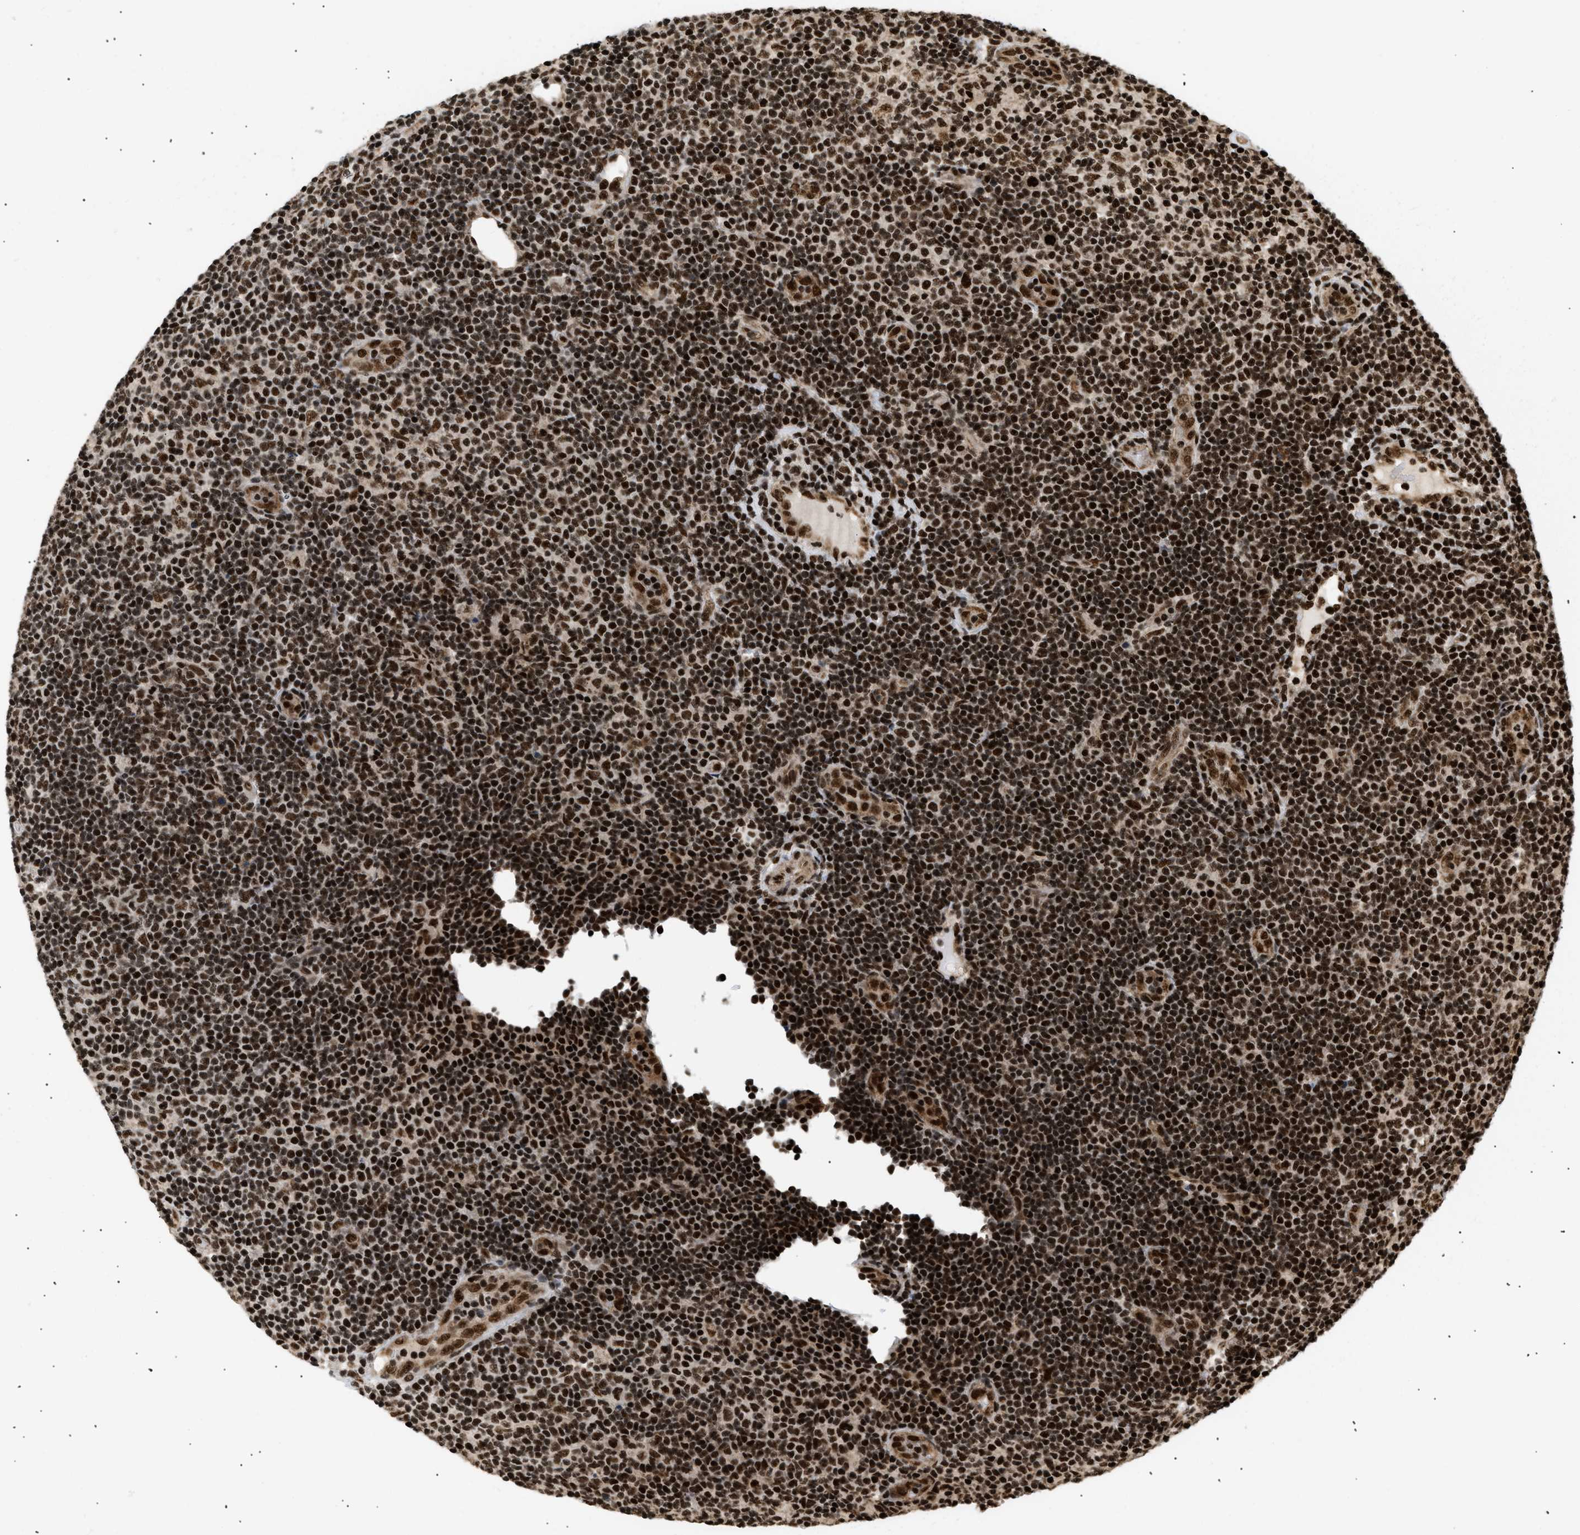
{"staining": {"intensity": "strong", "quantity": ">75%", "location": "nuclear"}, "tissue": "lymphoma", "cell_type": "Tumor cells", "image_type": "cancer", "snomed": [{"axis": "morphology", "description": "Malignant lymphoma, non-Hodgkin's type, Low grade"}, {"axis": "topography", "description": "Lymph node"}], "caption": "Immunohistochemistry of human low-grade malignant lymphoma, non-Hodgkin's type demonstrates high levels of strong nuclear staining in approximately >75% of tumor cells.", "gene": "RBM5", "patient": {"sex": "male", "age": 83}}